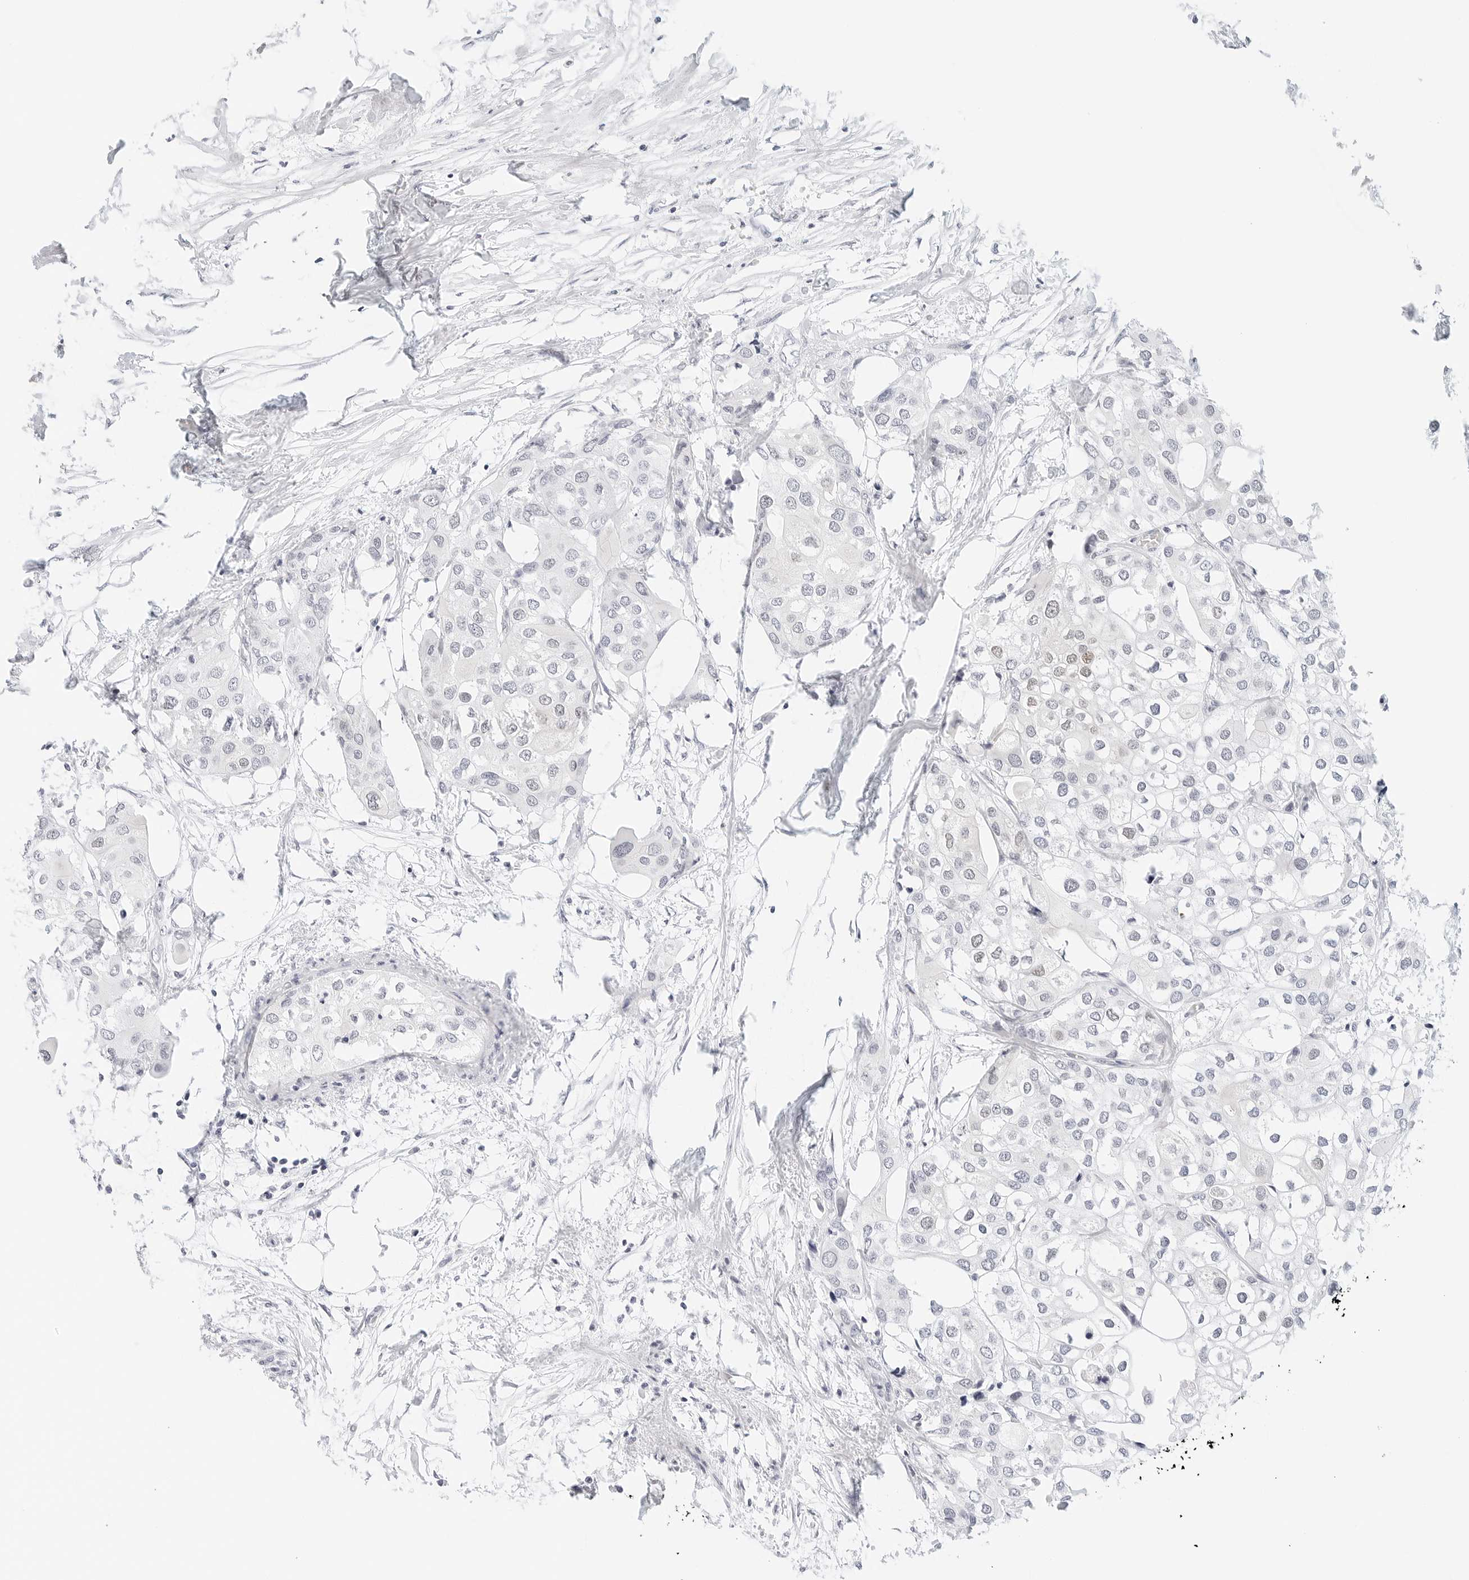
{"staining": {"intensity": "negative", "quantity": "none", "location": "none"}, "tissue": "urothelial cancer", "cell_type": "Tumor cells", "image_type": "cancer", "snomed": [{"axis": "morphology", "description": "Urothelial carcinoma, High grade"}, {"axis": "topography", "description": "Urinary bladder"}], "caption": "Protein analysis of urothelial cancer shows no significant expression in tumor cells.", "gene": "CD22", "patient": {"sex": "male", "age": 64}}